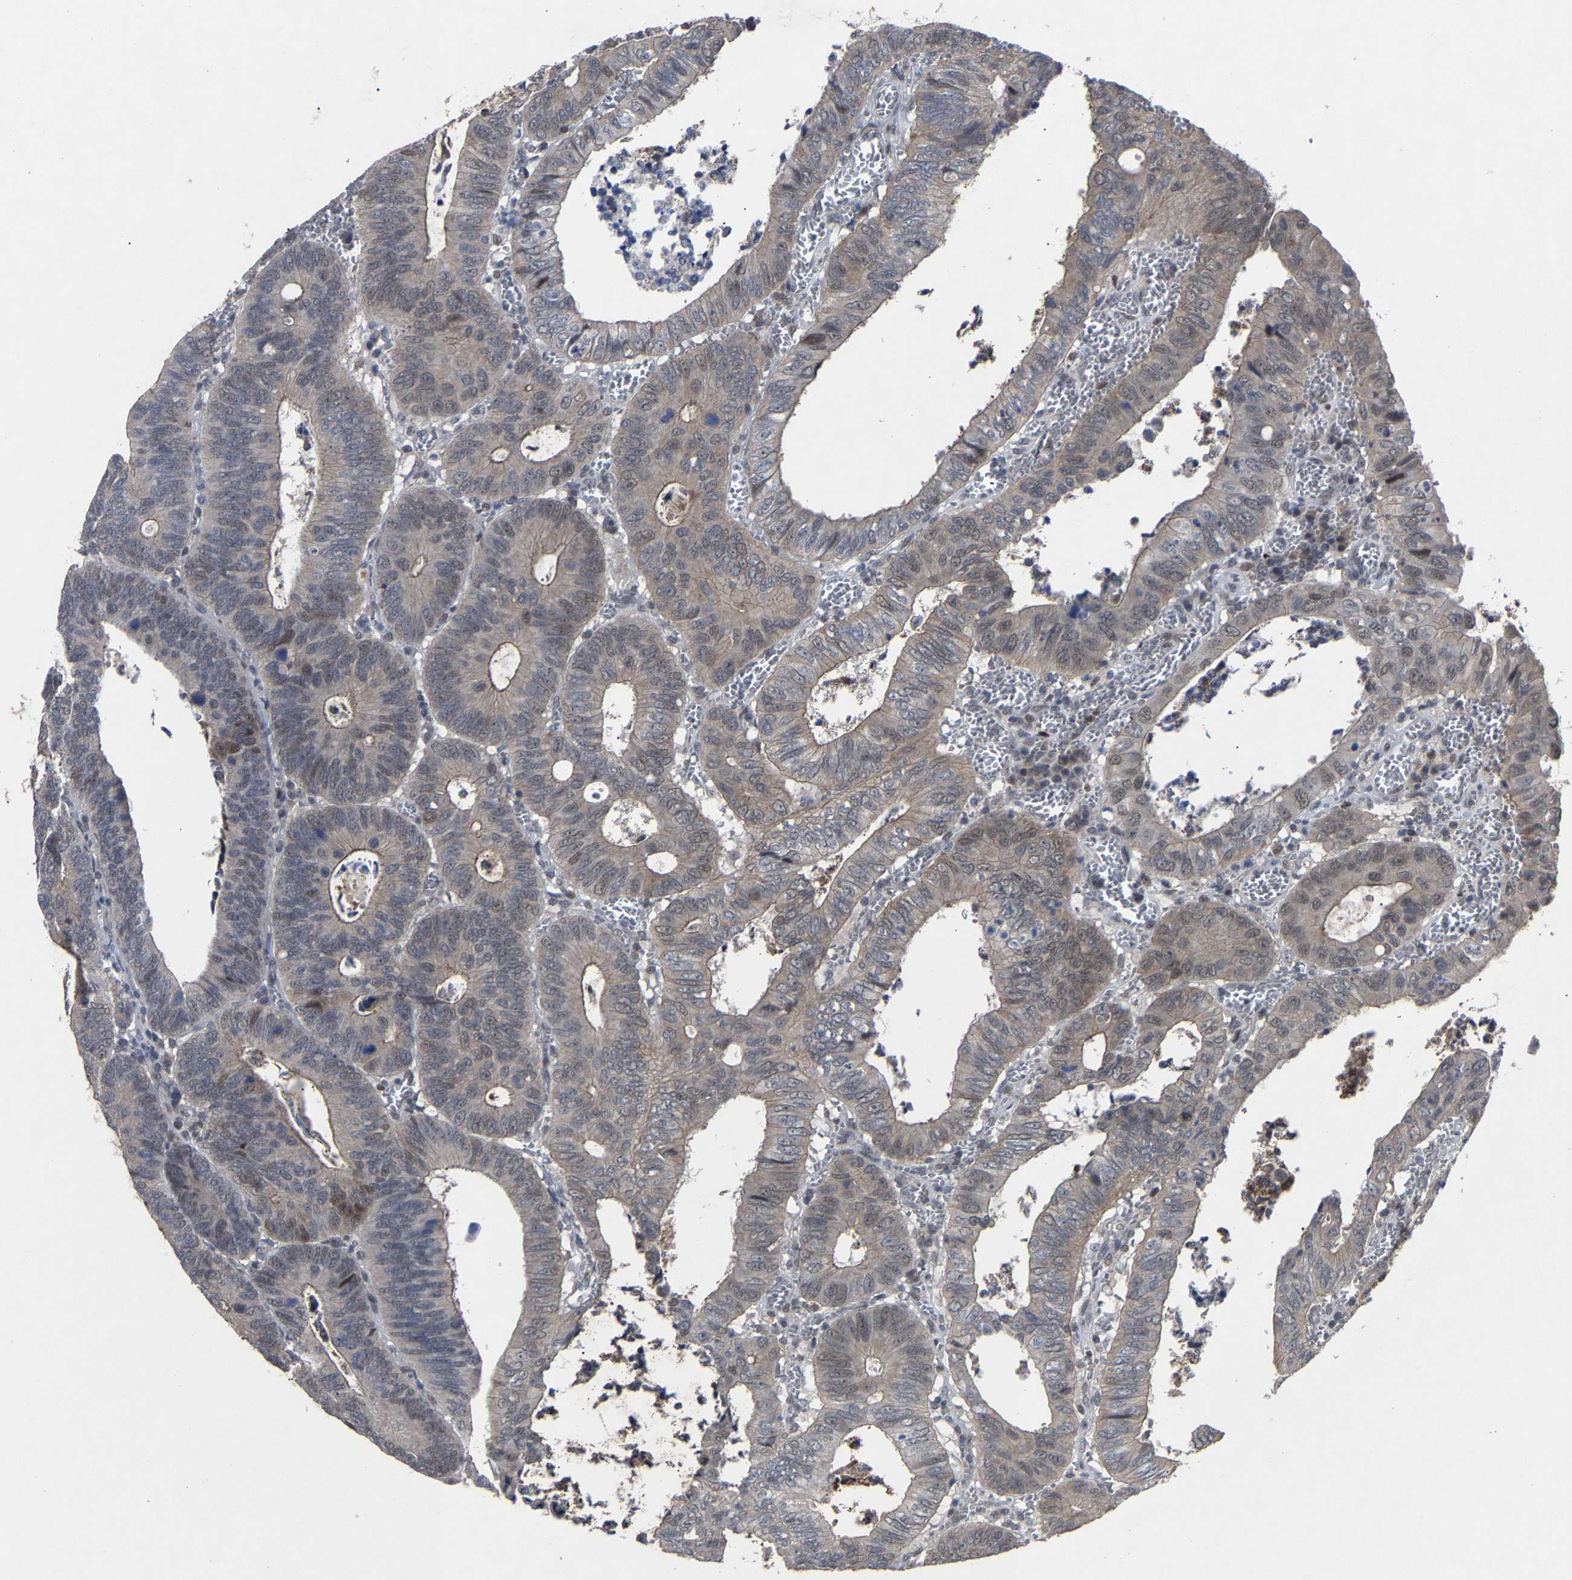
{"staining": {"intensity": "weak", "quantity": ">75%", "location": "cytoplasmic/membranous"}, "tissue": "colorectal cancer", "cell_type": "Tumor cells", "image_type": "cancer", "snomed": [{"axis": "morphology", "description": "Inflammation, NOS"}, {"axis": "morphology", "description": "Adenocarcinoma, NOS"}, {"axis": "topography", "description": "Colon"}], "caption": "This is a photomicrograph of immunohistochemistry (IHC) staining of colorectal cancer, which shows weak staining in the cytoplasmic/membranous of tumor cells.", "gene": "LSM8", "patient": {"sex": "male", "age": 72}}